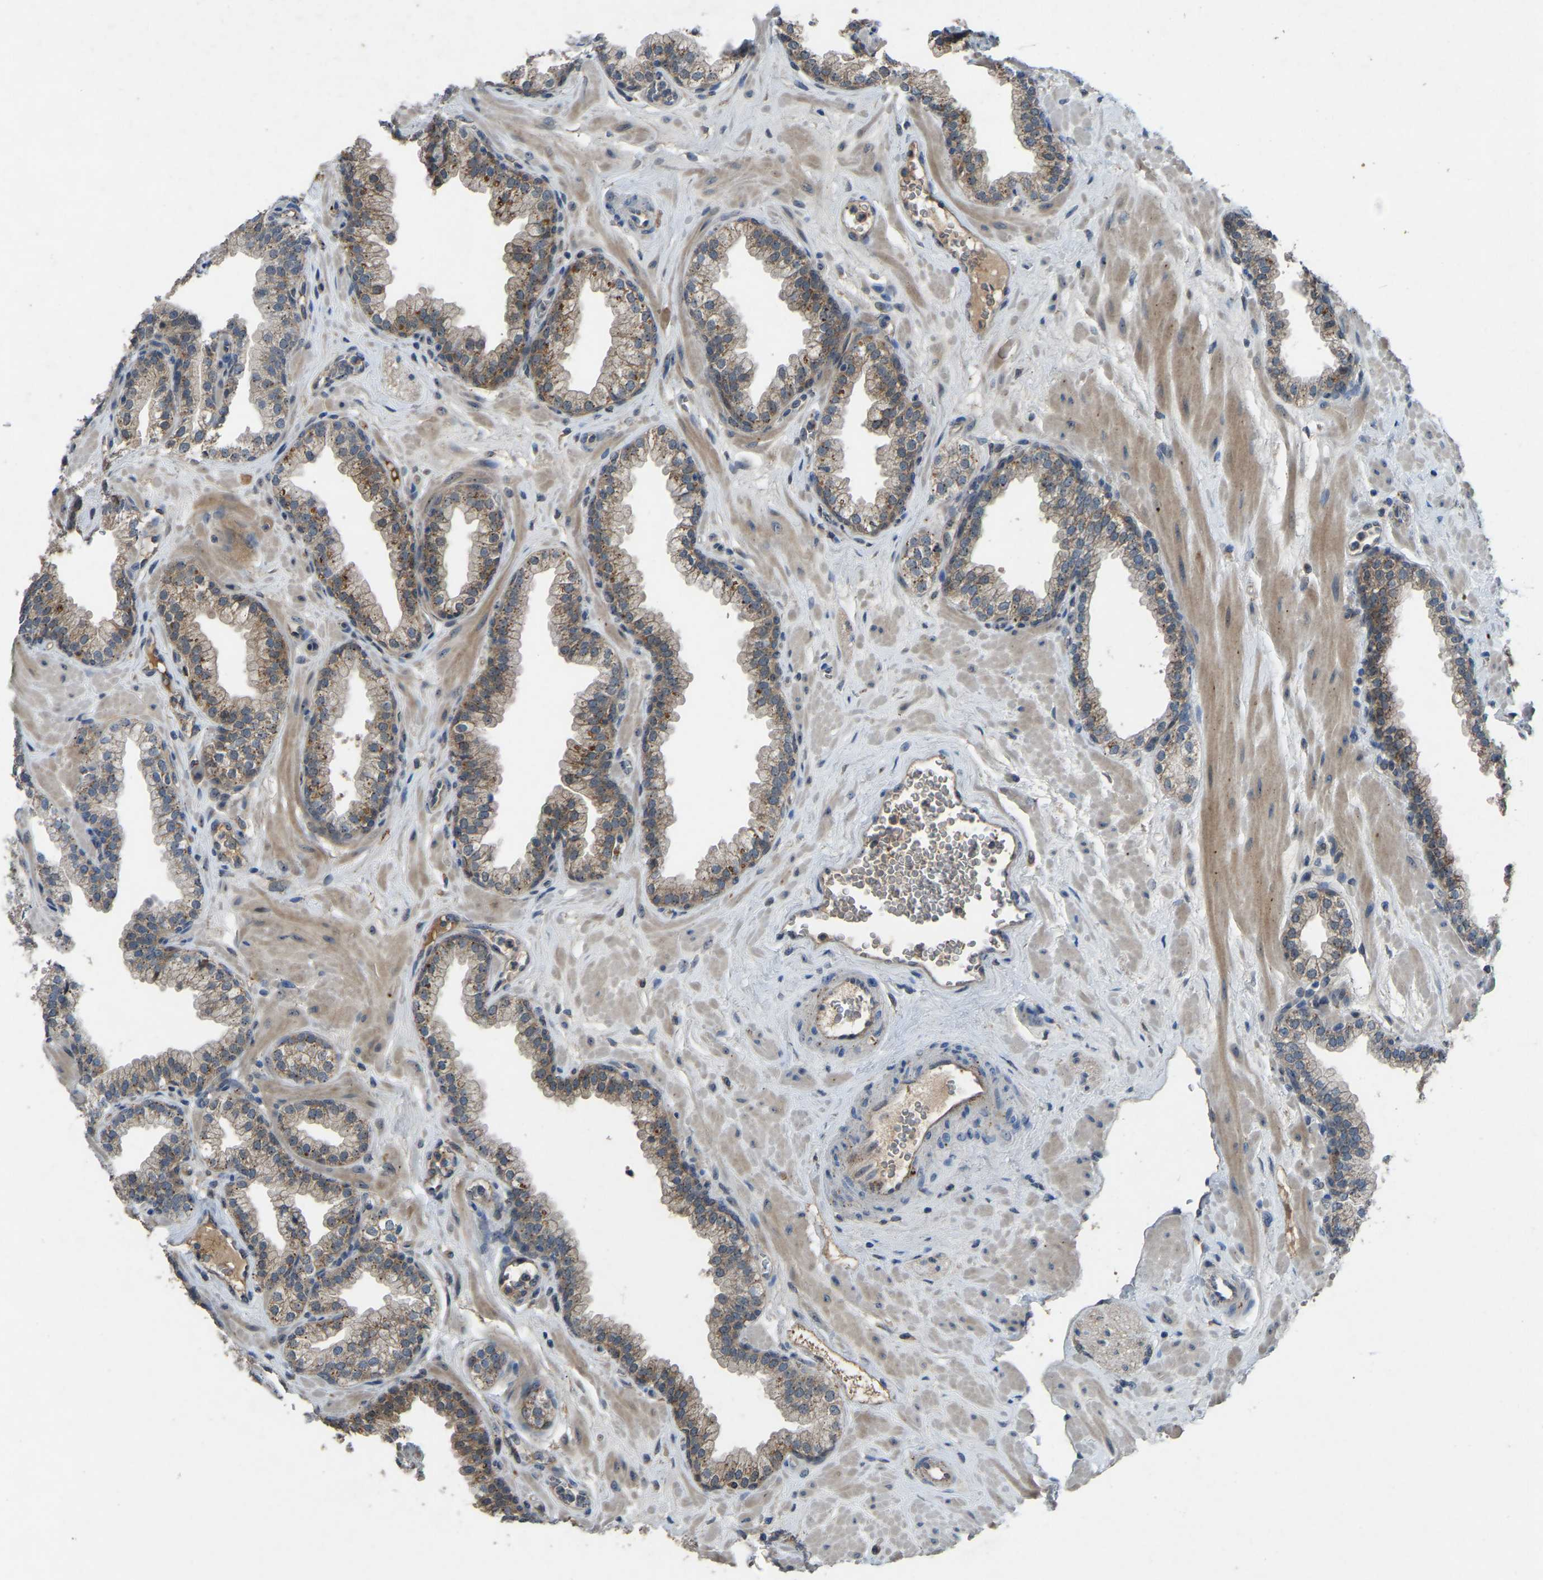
{"staining": {"intensity": "moderate", "quantity": ">75%", "location": "cytoplasmic/membranous"}, "tissue": "prostate", "cell_type": "Glandular cells", "image_type": "normal", "snomed": [{"axis": "morphology", "description": "Normal tissue, NOS"}, {"axis": "morphology", "description": "Urothelial carcinoma, Low grade"}, {"axis": "topography", "description": "Urinary bladder"}, {"axis": "topography", "description": "Prostate"}], "caption": "Moderate cytoplasmic/membranous staining is seen in about >75% of glandular cells in benign prostate. The protein is stained brown, and the nuclei are stained in blue (DAB (3,3'-diaminobenzidine) IHC with brightfield microscopy, high magnification).", "gene": "FHIT", "patient": {"sex": "male", "age": 60}}